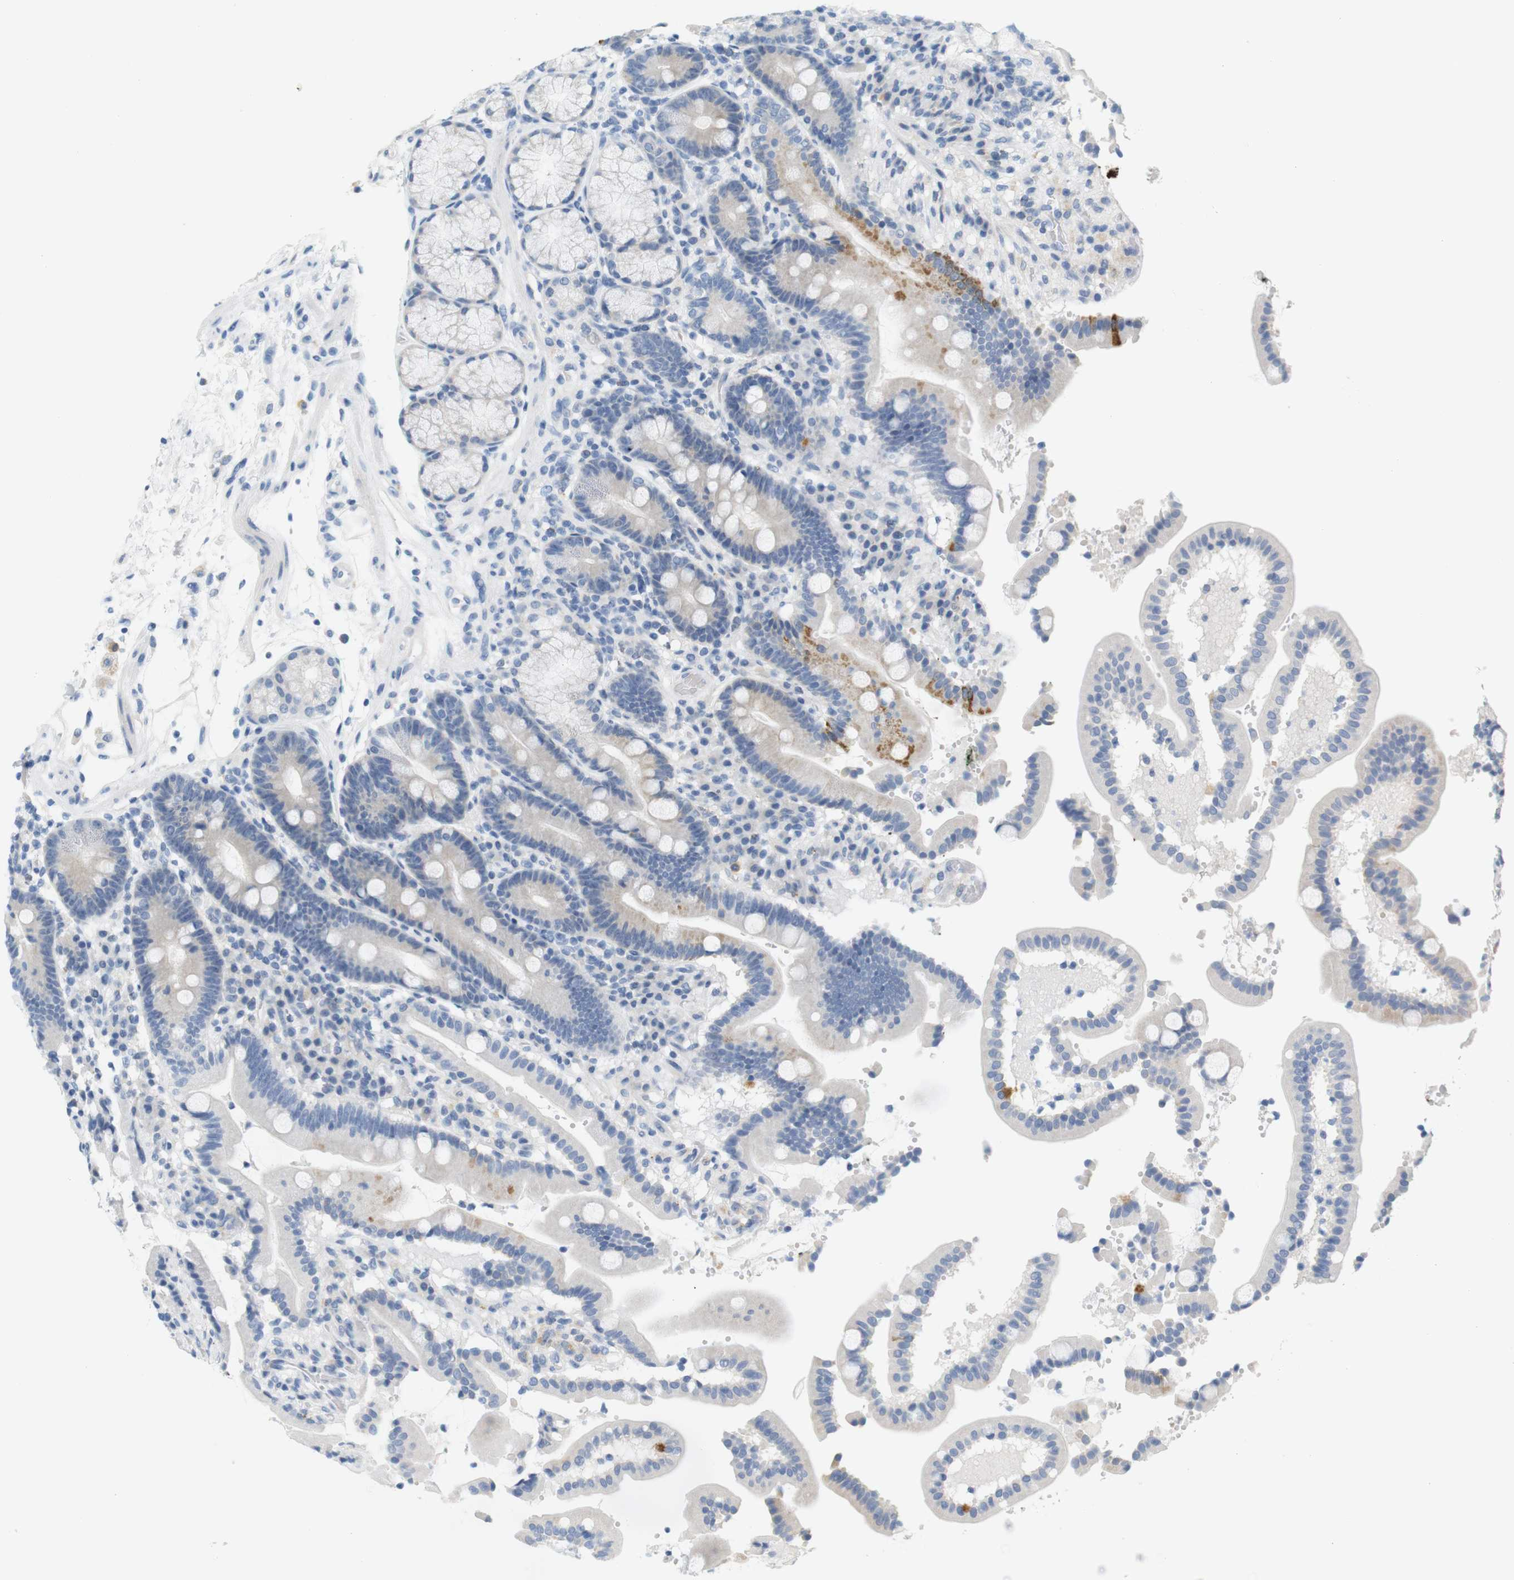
{"staining": {"intensity": "weak", "quantity": "<25%", "location": "cytoplasmic/membranous"}, "tissue": "duodenum", "cell_type": "Glandular cells", "image_type": "normal", "snomed": [{"axis": "morphology", "description": "Normal tissue, NOS"}, {"axis": "topography", "description": "Small intestine, NOS"}], "caption": "Protein analysis of normal duodenum reveals no significant expression in glandular cells. (DAB (3,3'-diaminobenzidine) immunohistochemistry, high magnification).", "gene": "LRRK2", "patient": {"sex": "female", "age": 71}}